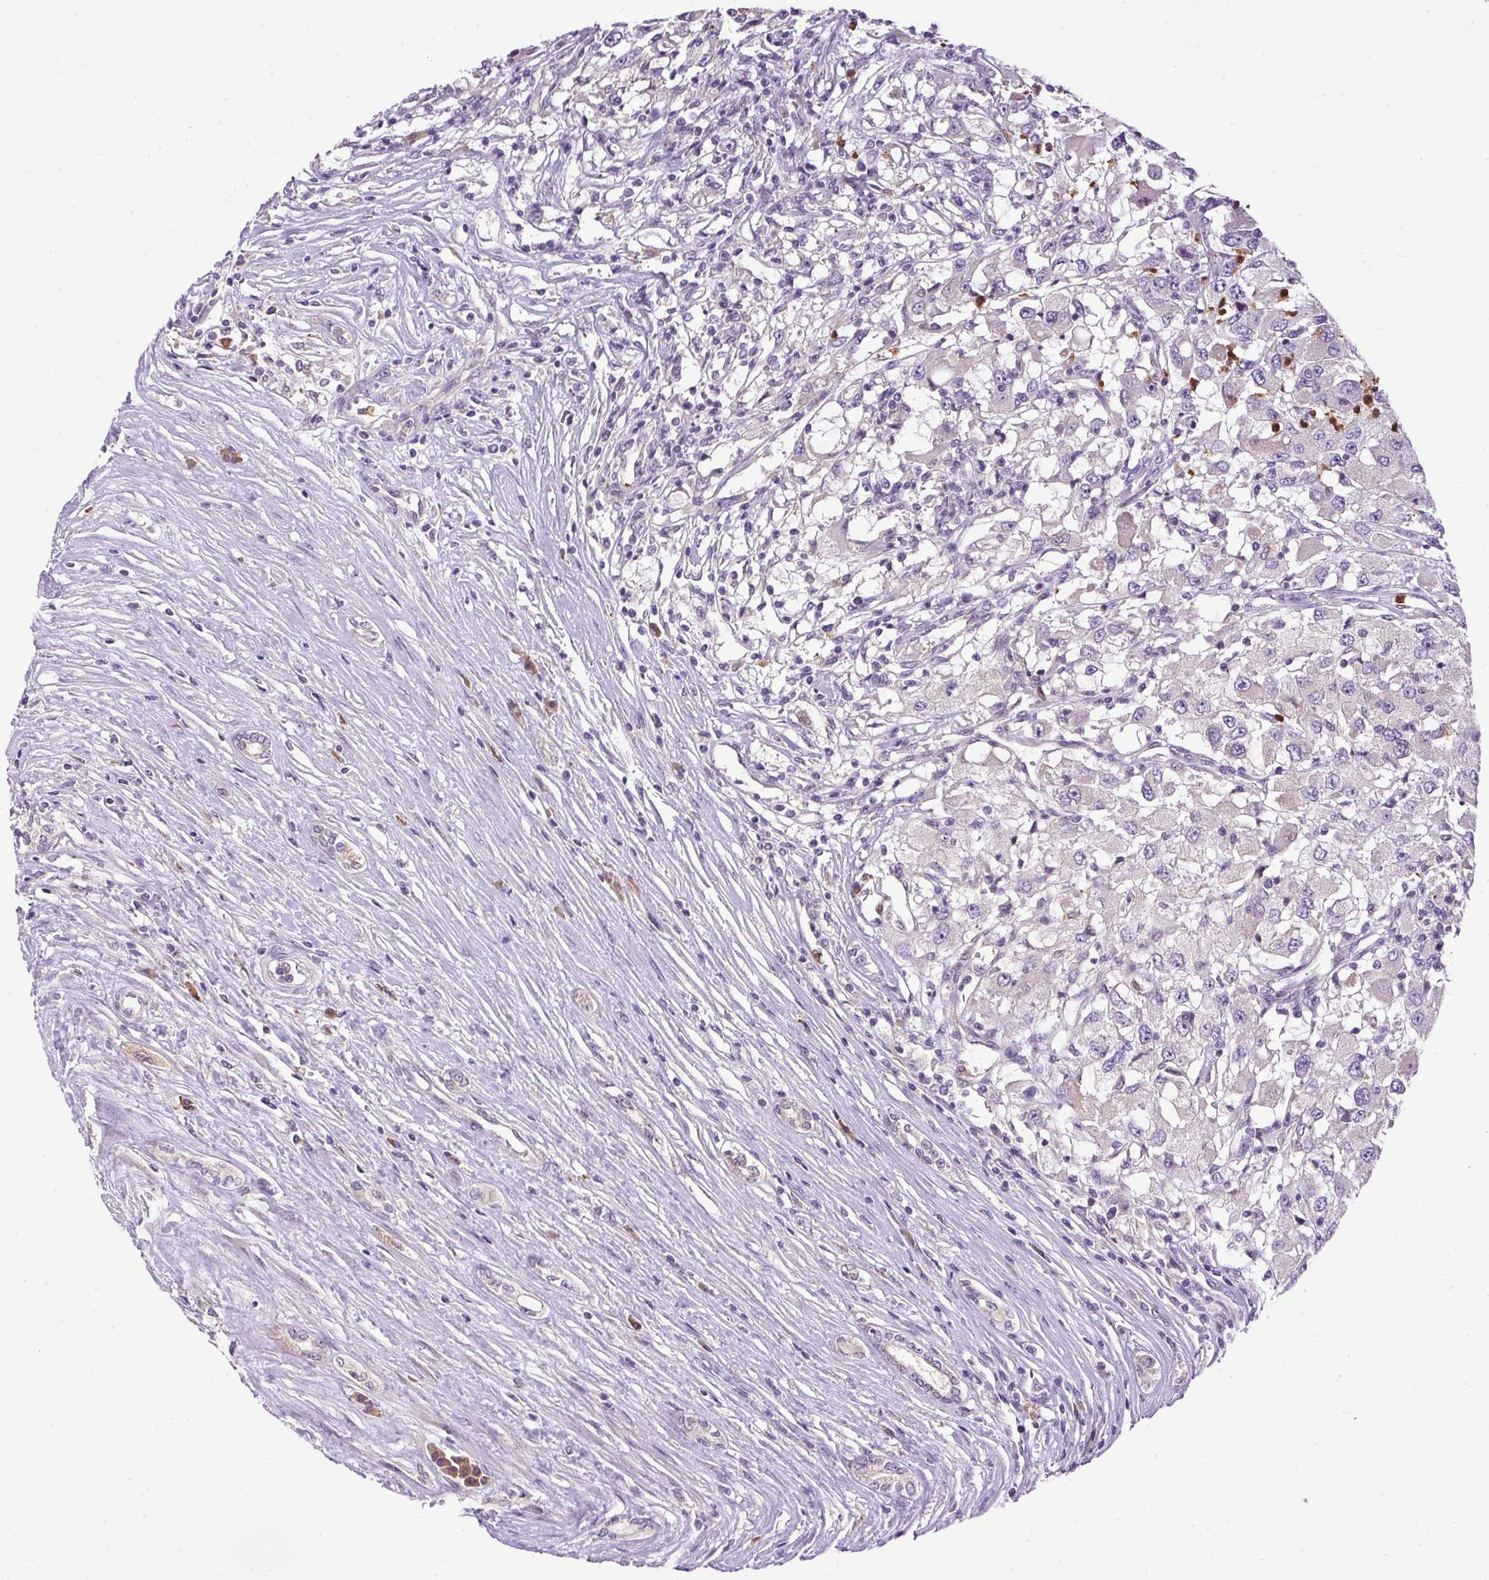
{"staining": {"intensity": "negative", "quantity": "none", "location": "none"}, "tissue": "renal cancer", "cell_type": "Tumor cells", "image_type": "cancer", "snomed": [{"axis": "morphology", "description": "Adenocarcinoma, NOS"}, {"axis": "topography", "description": "Kidney"}], "caption": "Tumor cells are negative for brown protein staining in renal cancer.", "gene": "CTTNBP2", "patient": {"sex": "female", "age": 67}}